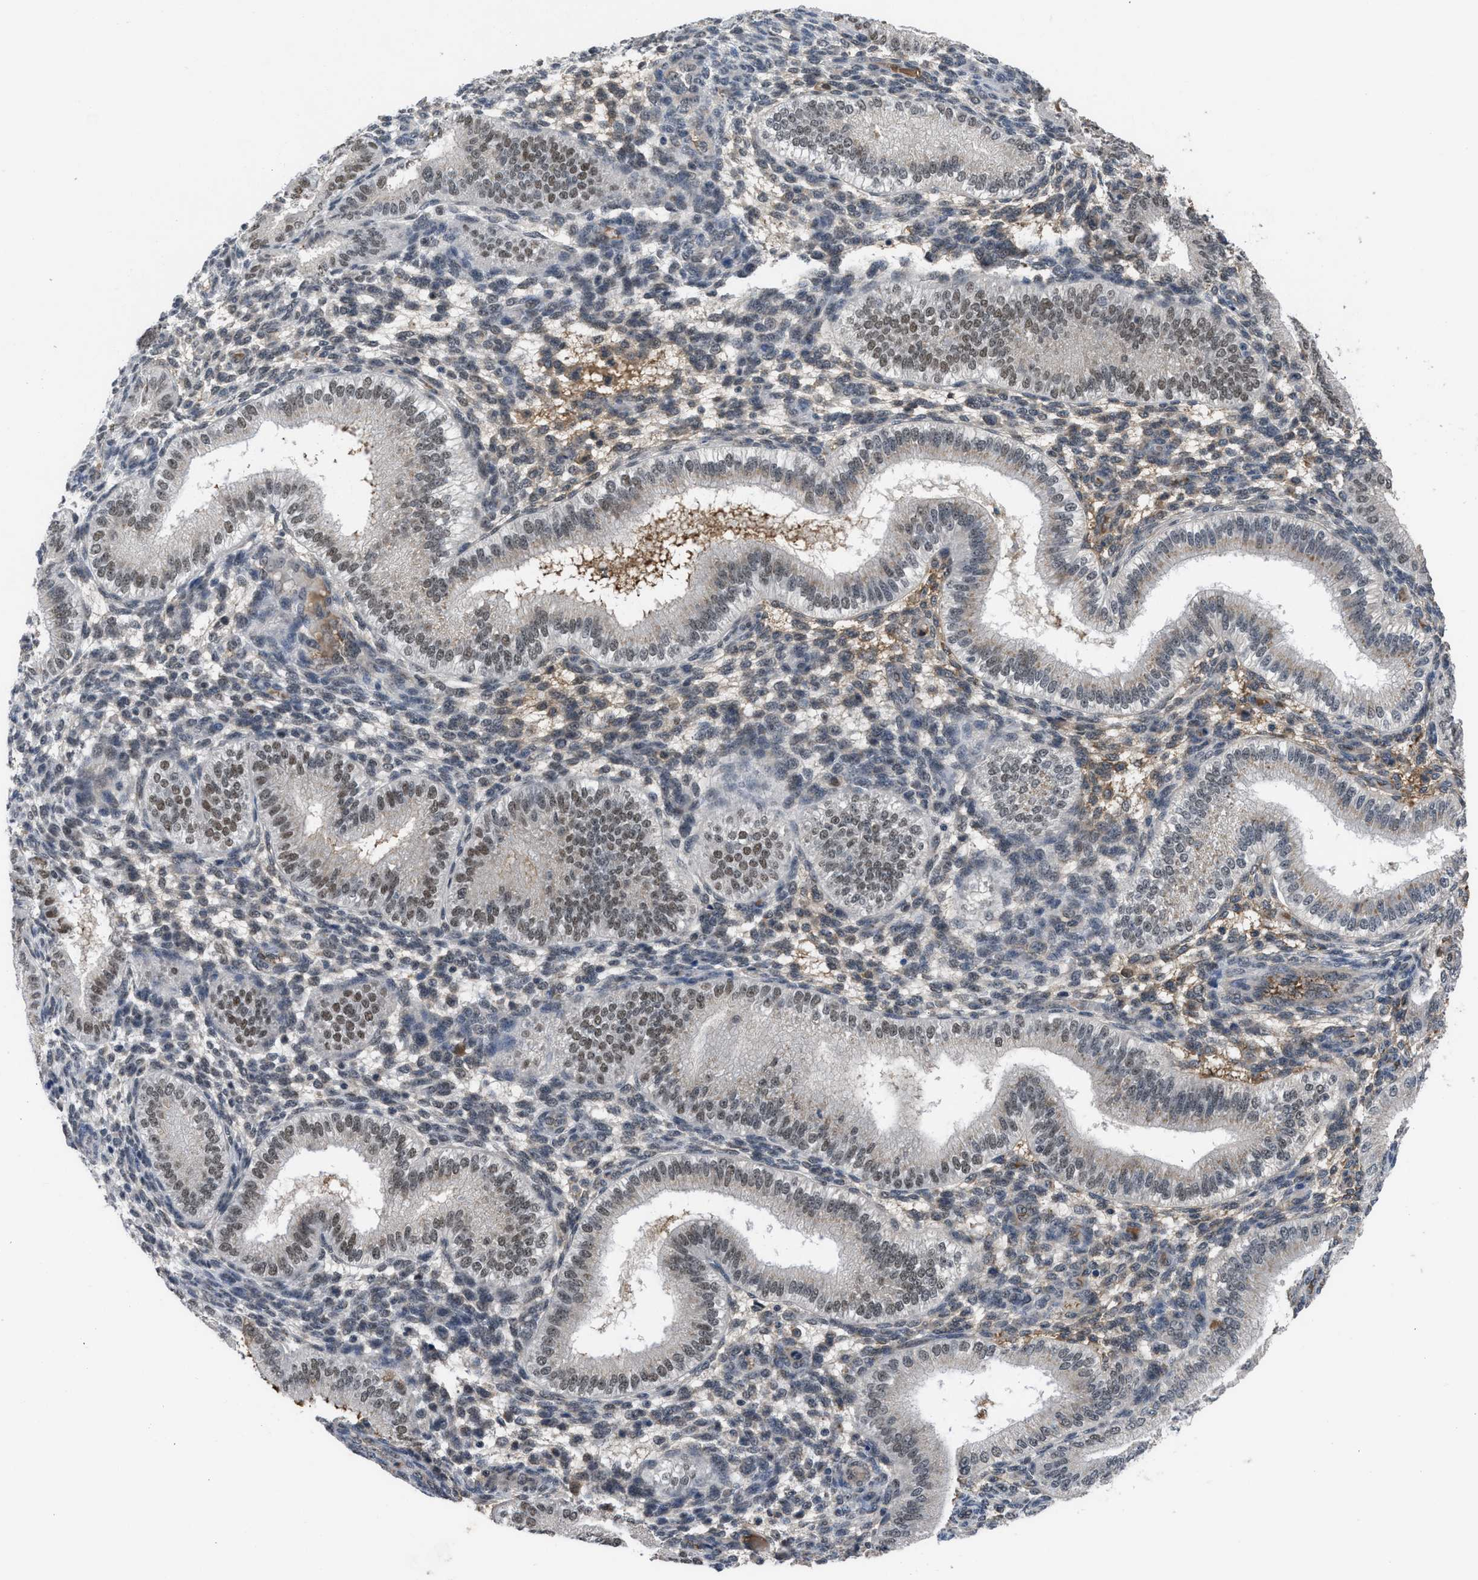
{"staining": {"intensity": "weak", "quantity": "25%-75%", "location": "nuclear"}, "tissue": "endometrium", "cell_type": "Cells in endometrial stroma", "image_type": "normal", "snomed": [{"axis": "morphology", "description": "Normal tissue, NOS"}, {"axis": "topography", "description": "Endometrium"}], "caption": "This micrograph displays IHC staining of benign human endometrium, with low weak nuclear positivity in about 25%-75% of cells in endometrial stroma.", "gene": "TERF2IP", "patient": {"sex": "female", "age": 39}}